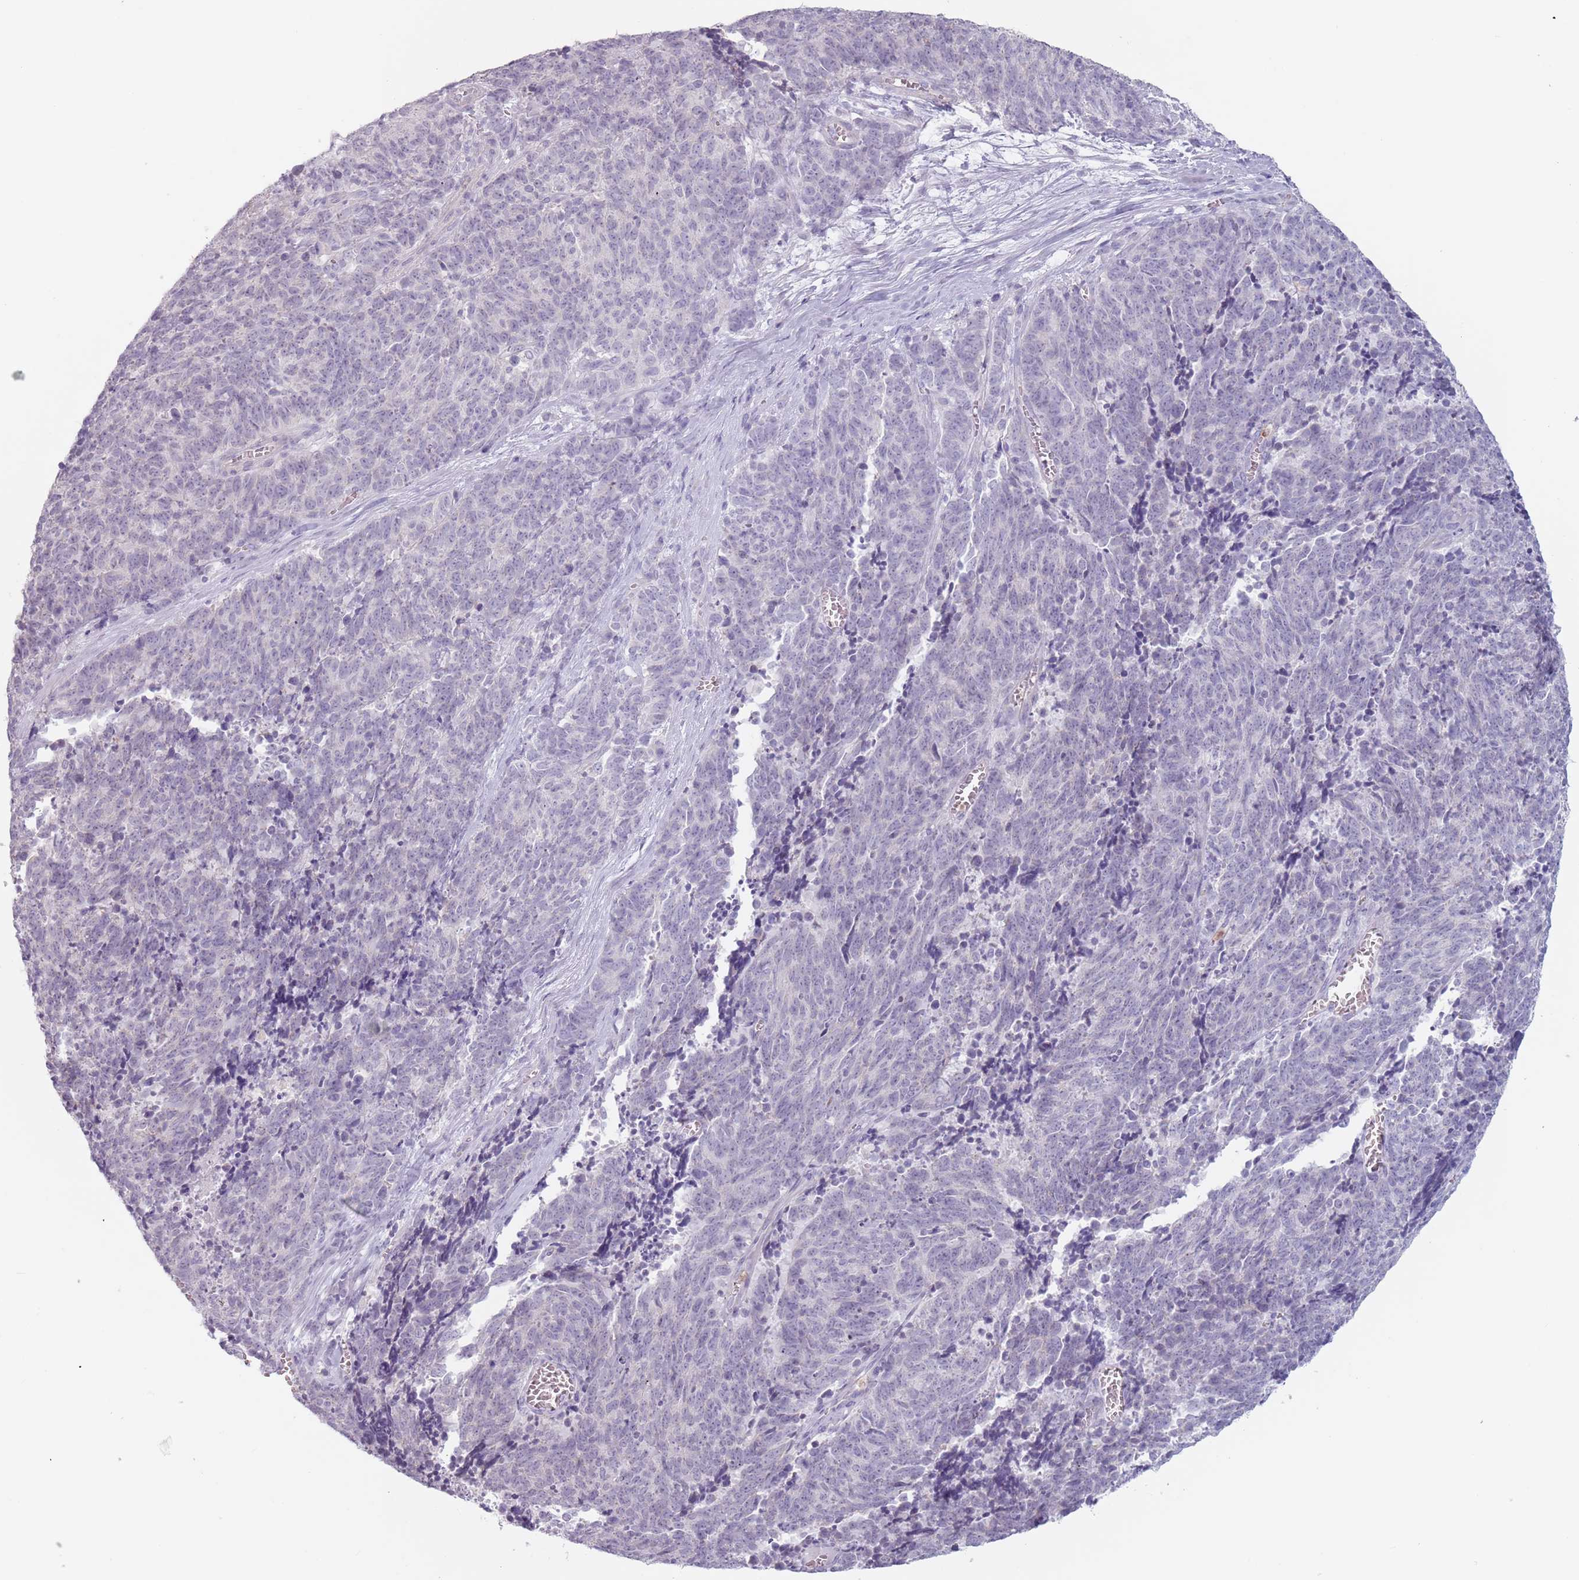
{"staining": {"intensity": "negative", "quantity": "none", "location": "none"}, "tissue": "cervical cancer", "cell_type": "Tumor cells", "image_type": "cancer", "snomed": [{"axis": "morphology", "description": "Squamous cell carcinoma, NOS"}, {"axis": "topography", "description": "Cervix"}], "caption": "Tumor cells show no significant positivity in squamous cell carcinoma (cervical).", "gene": "ZNF584", "patient": {"sex": "female", "age": 29}}